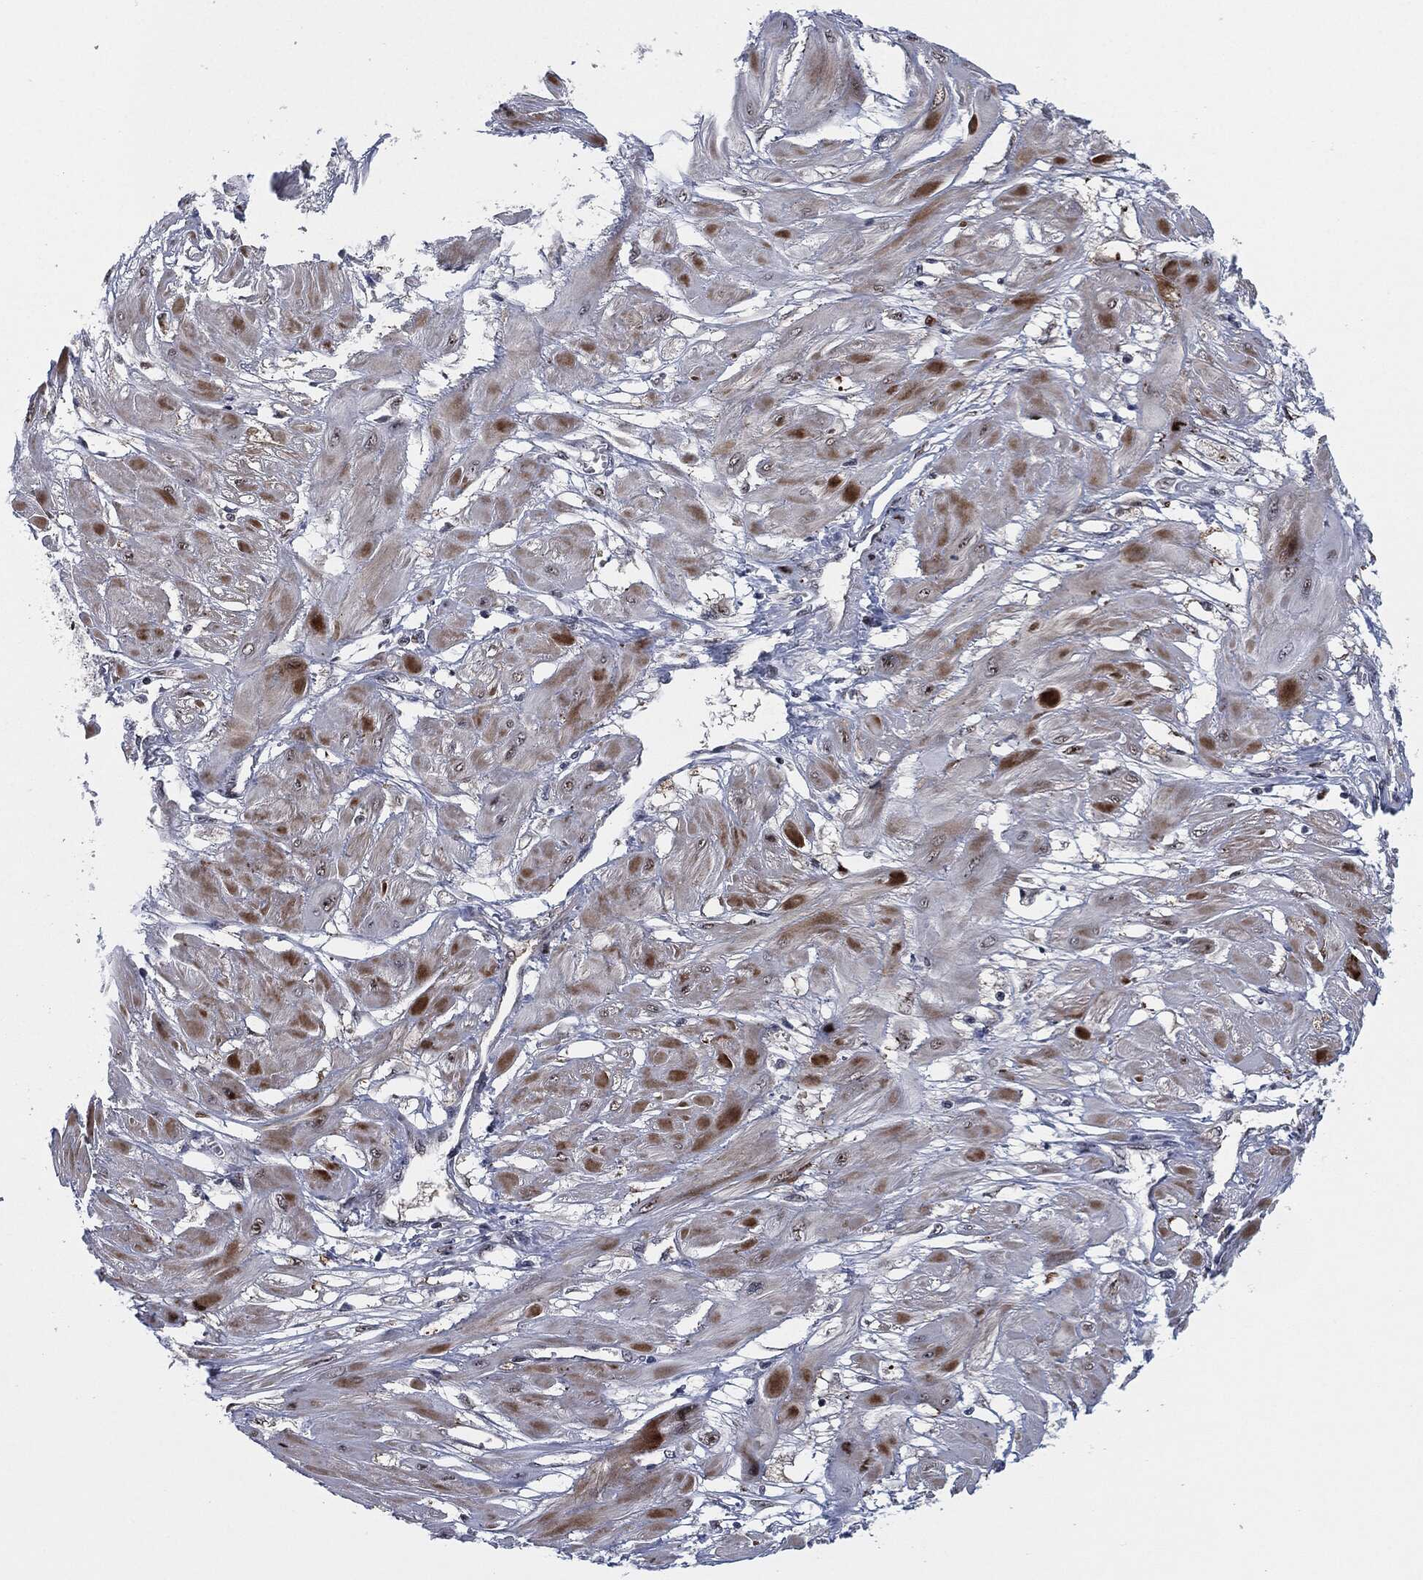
{"staining": {"intensity": "strong", "quantity": "<25%", "location": "cytoplasmic/membranous"}, "tissue": "cervical cancer", "cell_type": "Tumor cells", "image_type": "cancer", "snomed": [{"axis": "morphology", "description": "Squamous cell carcinoma, NOS"}, {"axis": "topography", "description": "Cervix"}], "caption": "Immunohistochemistry (IHC) (DAB (3,3'-diaminobenzidine)) staining of human cervical squamous cell carcinoma demonstrates strong cytoplasmic/membranous protein positivity in about <25% of tumor cells.", "gene": "AKT2", "patient": {"sex": "female", "age": 34}}